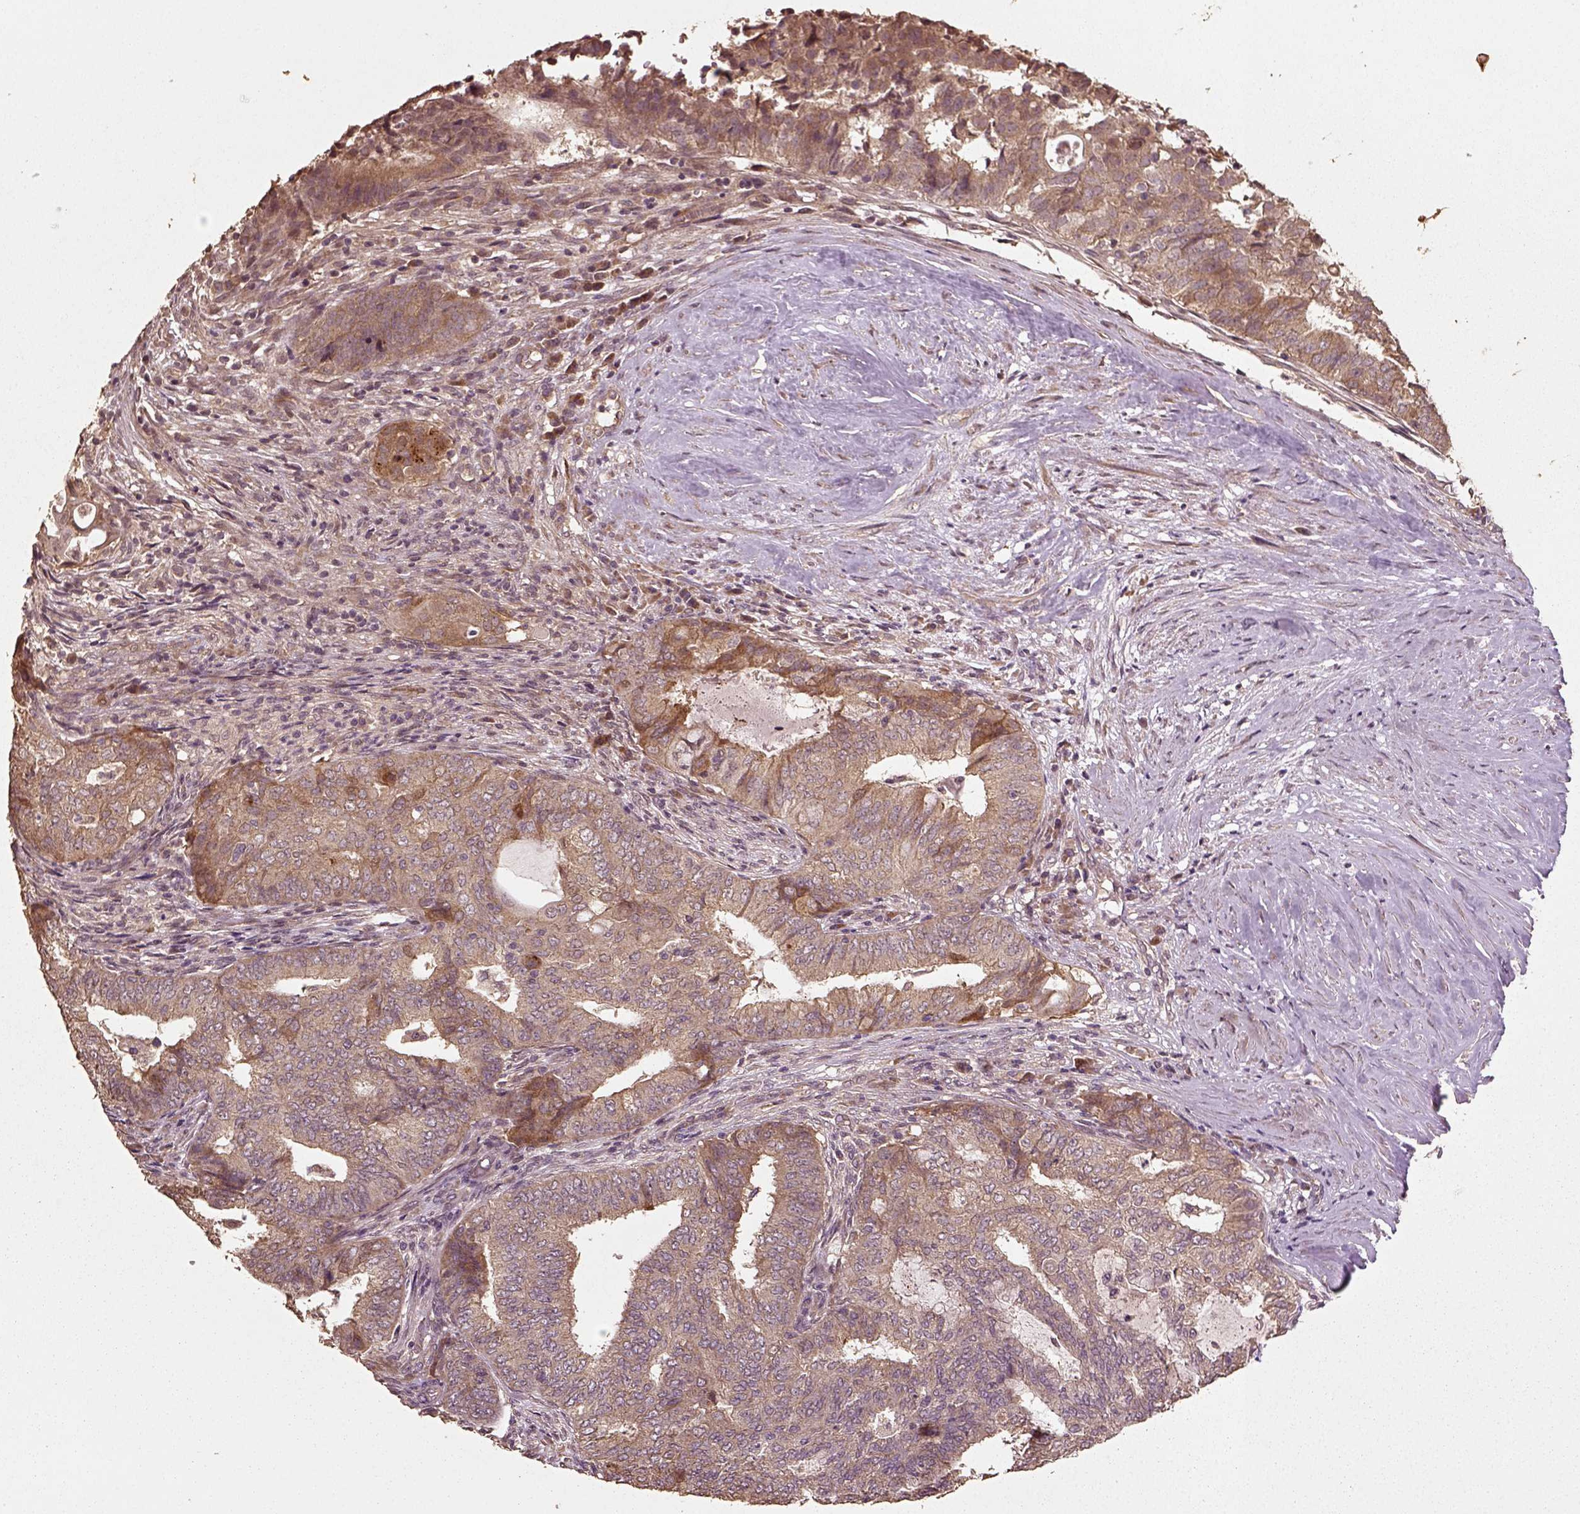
{"staining": {"intensity": "moderate", "quantity": "25%-75%", "location": "cytoplasmic/membranous"}, "tissue": "endometrial cancer", "cell_type": "Tumor cells", "image_type": "cancer", "snomed": [{"axis": "morphology", "description": "Adenocarcinoma, NOS"}, {"axis": "topography", "description": "Endometrium"}], "caption": "Adenocarcinoma (endometrial) stained with a protein marker shows moderate staining in tumor cells.", "gene": "ERV3-1", "patient": {"sex": "female", "age": 62}}